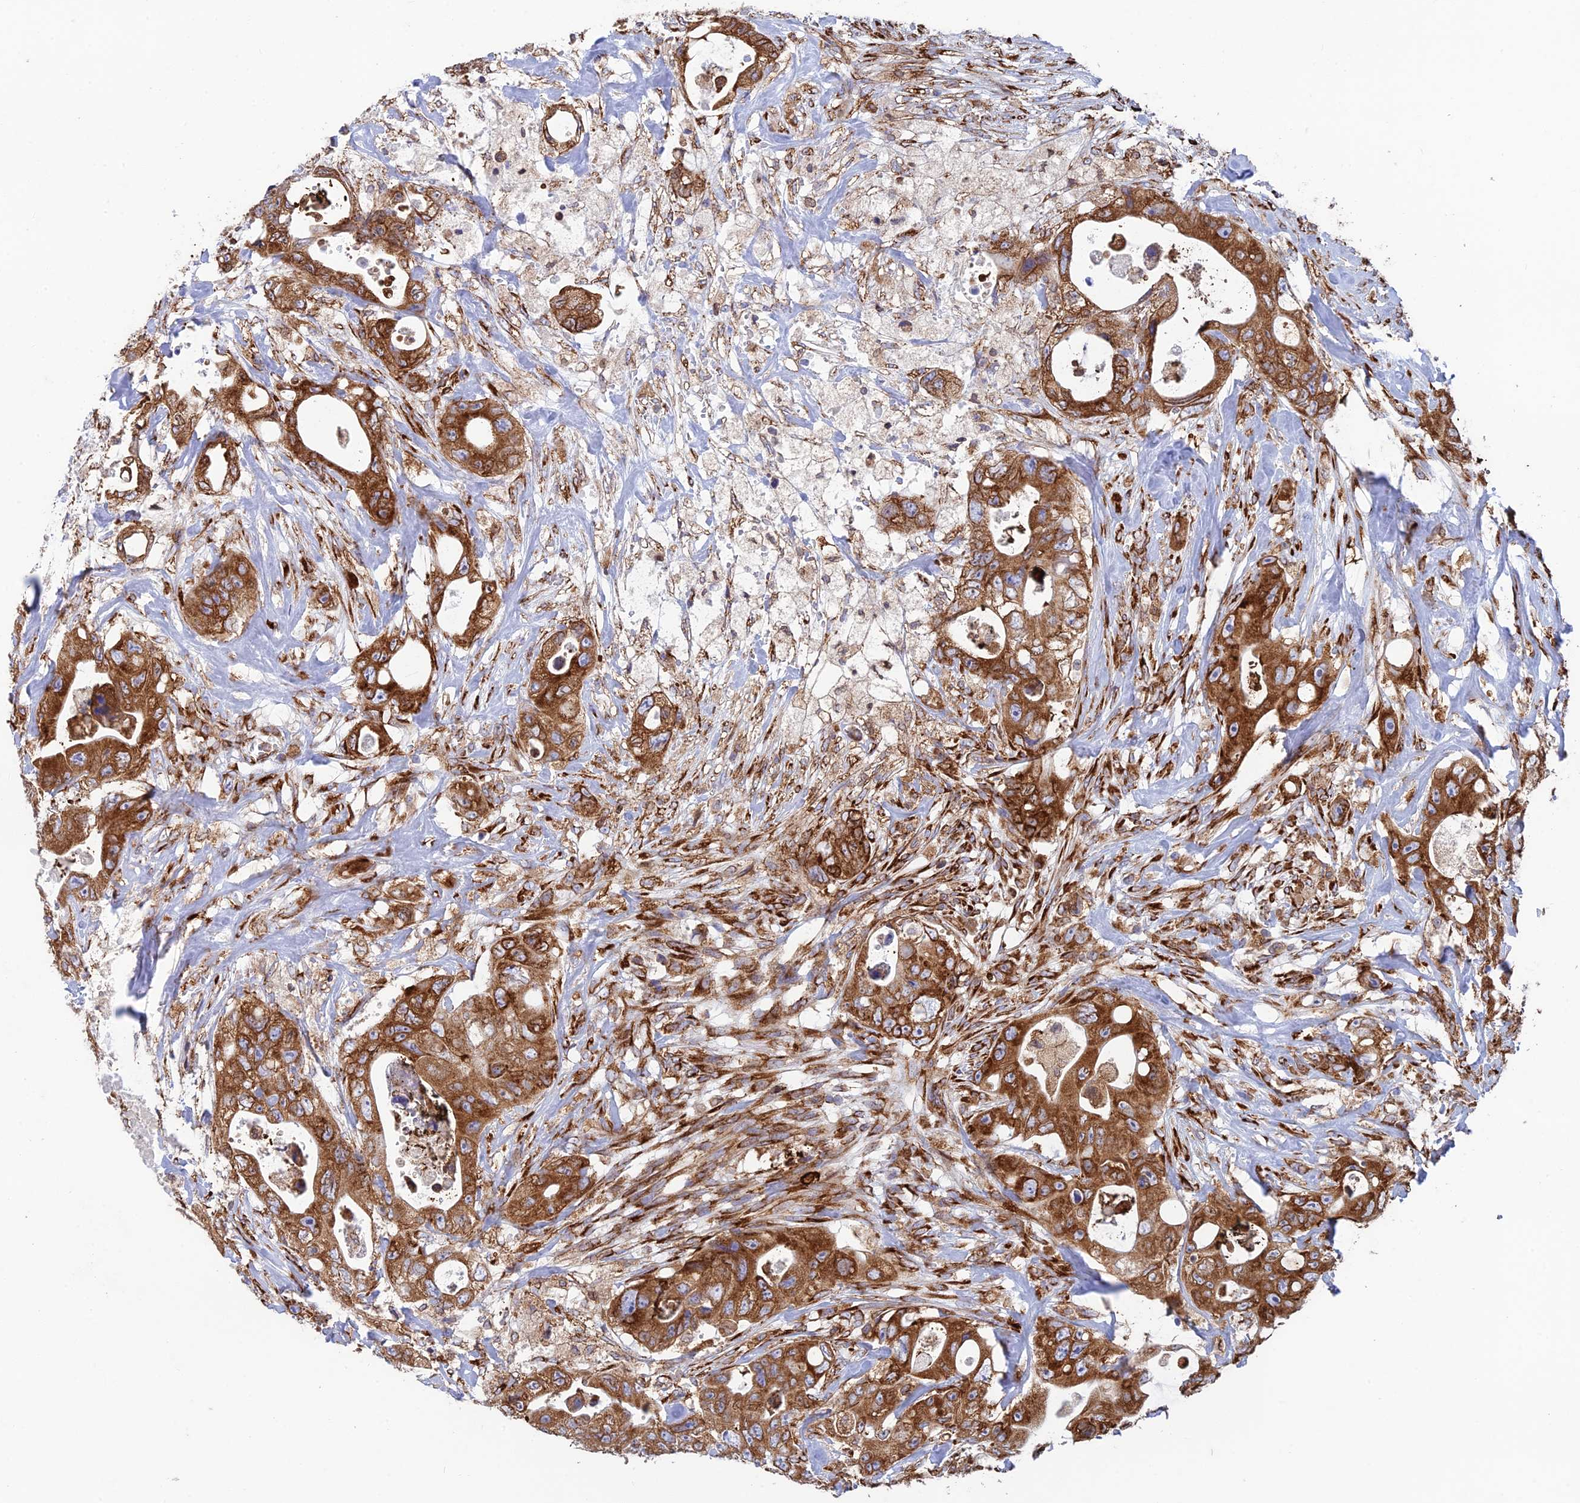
{"staining": {"intensity": "strong", "quantity": ">75%", "location": "cytoplasmic/membranous"}, "tissue": "colorectal cancer", "cell_type": "Tumor cells", "image_type": "cancer", "snomed": [{"axis": "morphology", "description": "Adenocarcinoma, NOS"}, {"axis": "topography", "description": "Colon"}], "caption": "The micrograph reveals immunohistochemical staining of adenocarcinoma (colorectal). There is strong cytoplasmic/membranous staining is appreciated in approximately >75% of tumor cells.", "gene": "CCDC69", "patient": {"sex": "female", "age": 46}}